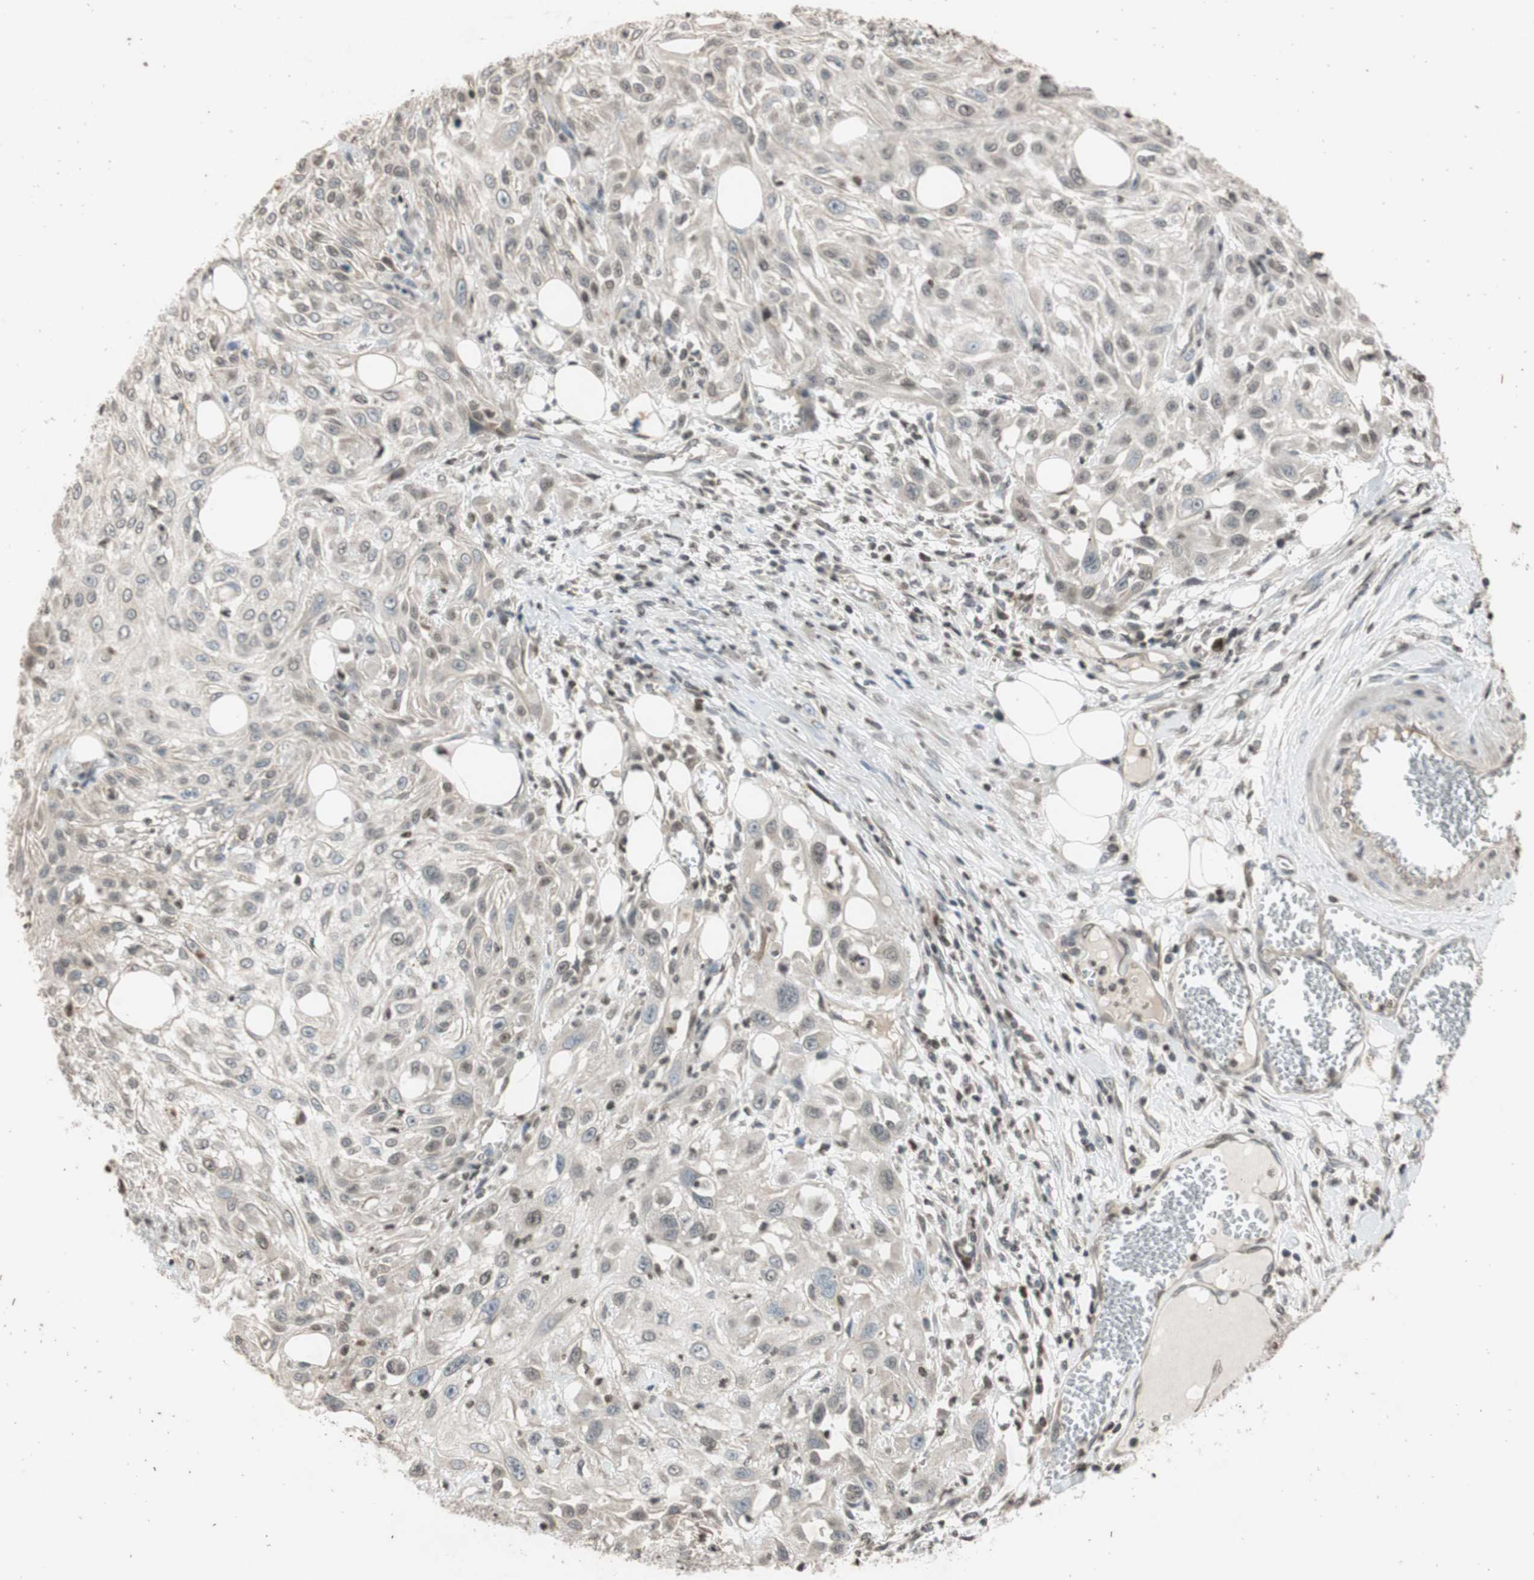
{"staining": {"intensity": "weak", "quantity": "25%-75%", "location": "nuclear"}, "tissue": "skin cancer", "cell_type": "Tumor cells", "image_type": "cancer", "snomed": [{"axis": "morphology", "description": "Squamous cell carcinoma, NOS"}, {"axis": "topography", "description": "Skin"}], "caption": "Skin cancer tissue demonstrates weak nuclear expression in about 25%-75% of tumor cells, visualized by immunohistochemistry.", "gene": "MCM6", "patient": {"sex": "male", "age": 75}}